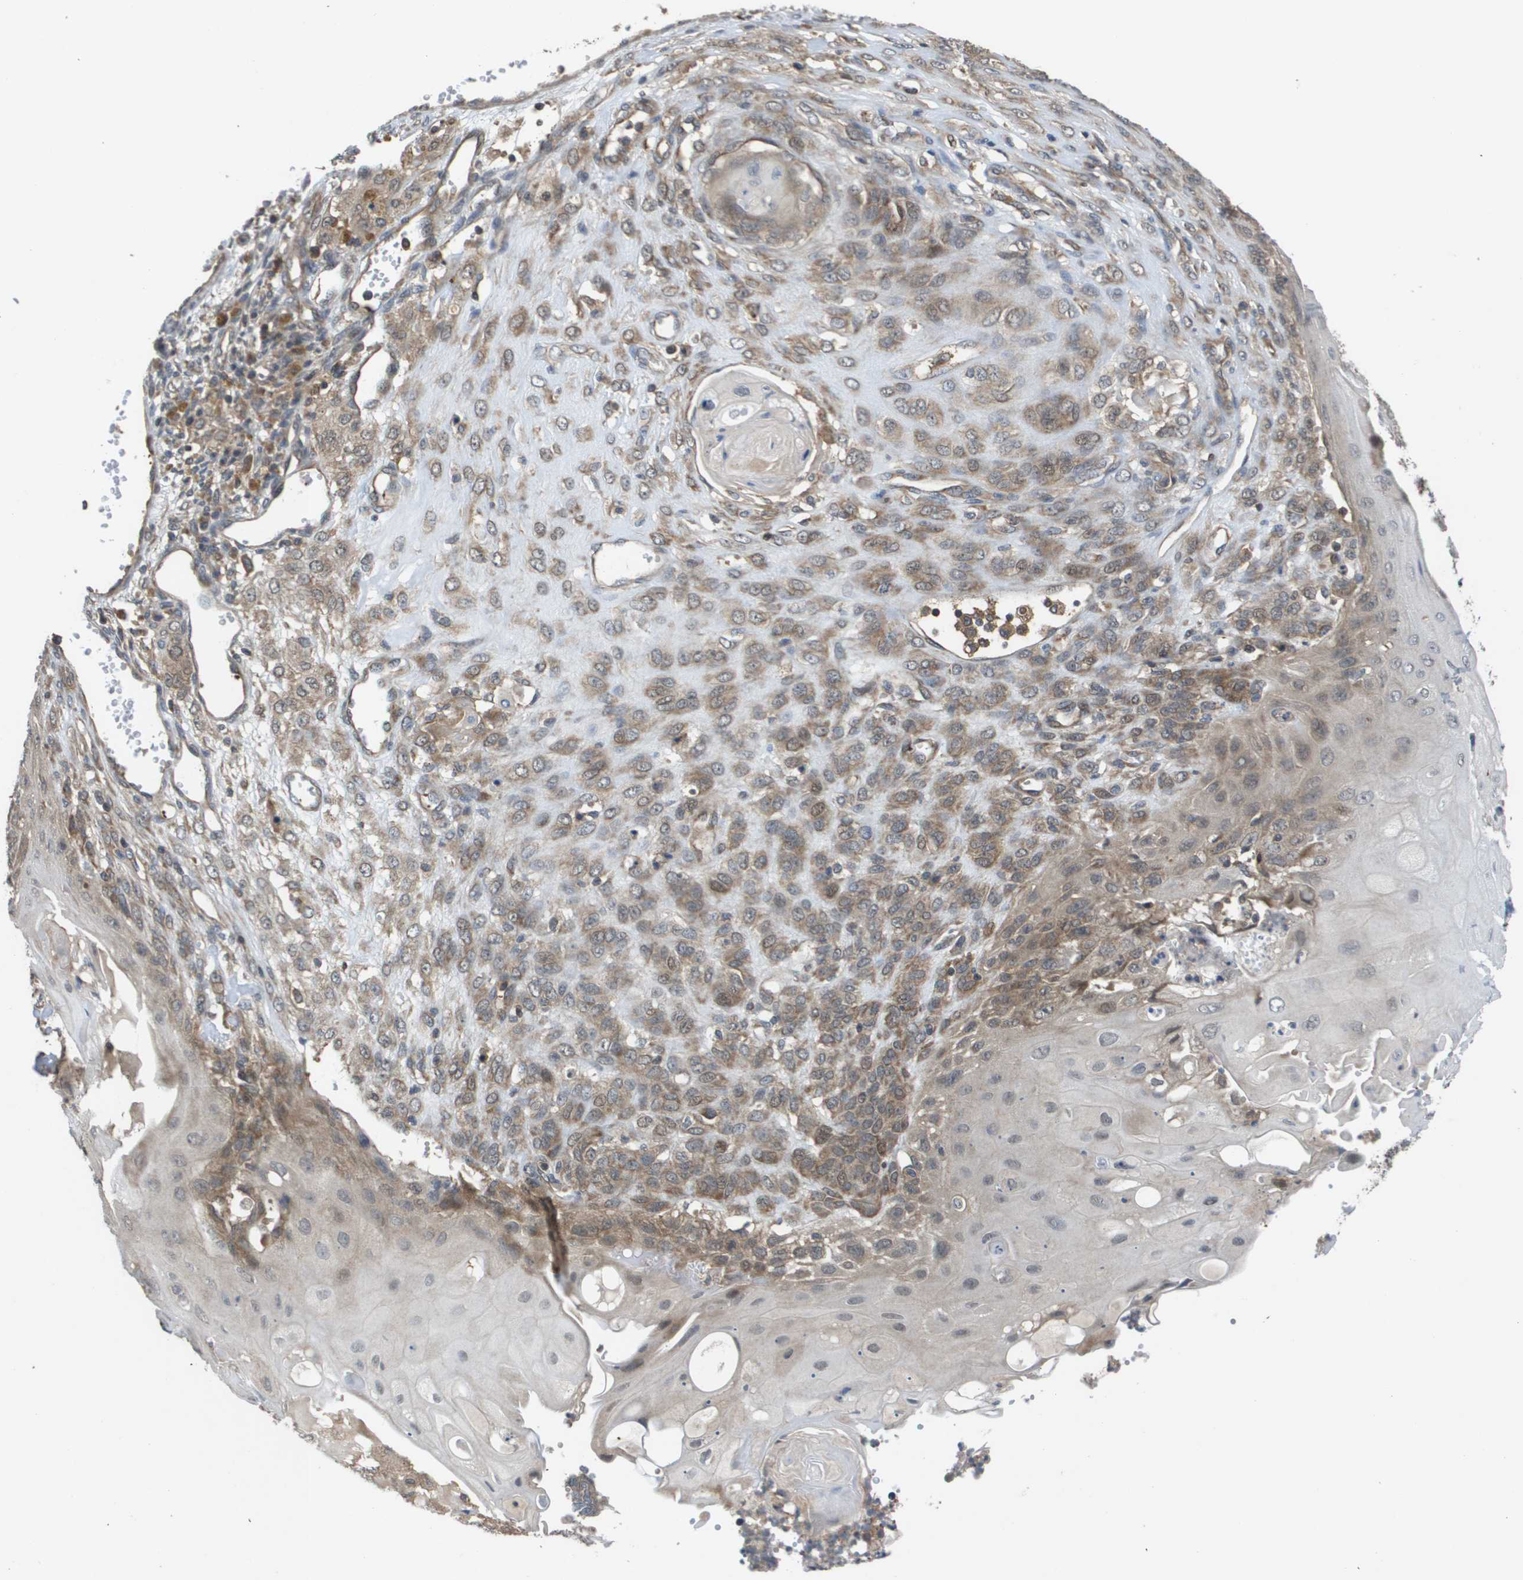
{"staining": {"intensity": "weak", "quantity": ">75%", "location": "cytoplasmic/membranous"}, "tissue": "endometrial cancer", "cell_type": "Tumor cells", "image_type": "cancer", "snomed": [{"axis": "morphology", "description": "Adenocarcinoma, NOS"}, {"axis": "topography", "description": "Endometrium"}], "caption": "Endometrial cancer stained for a protein (brown) displays weak cytoplasmic/membranous positive staining in approximately >75% of tumor cells.", "gene": "RBM38", "patient": {"sex": "female", "age": 32}}